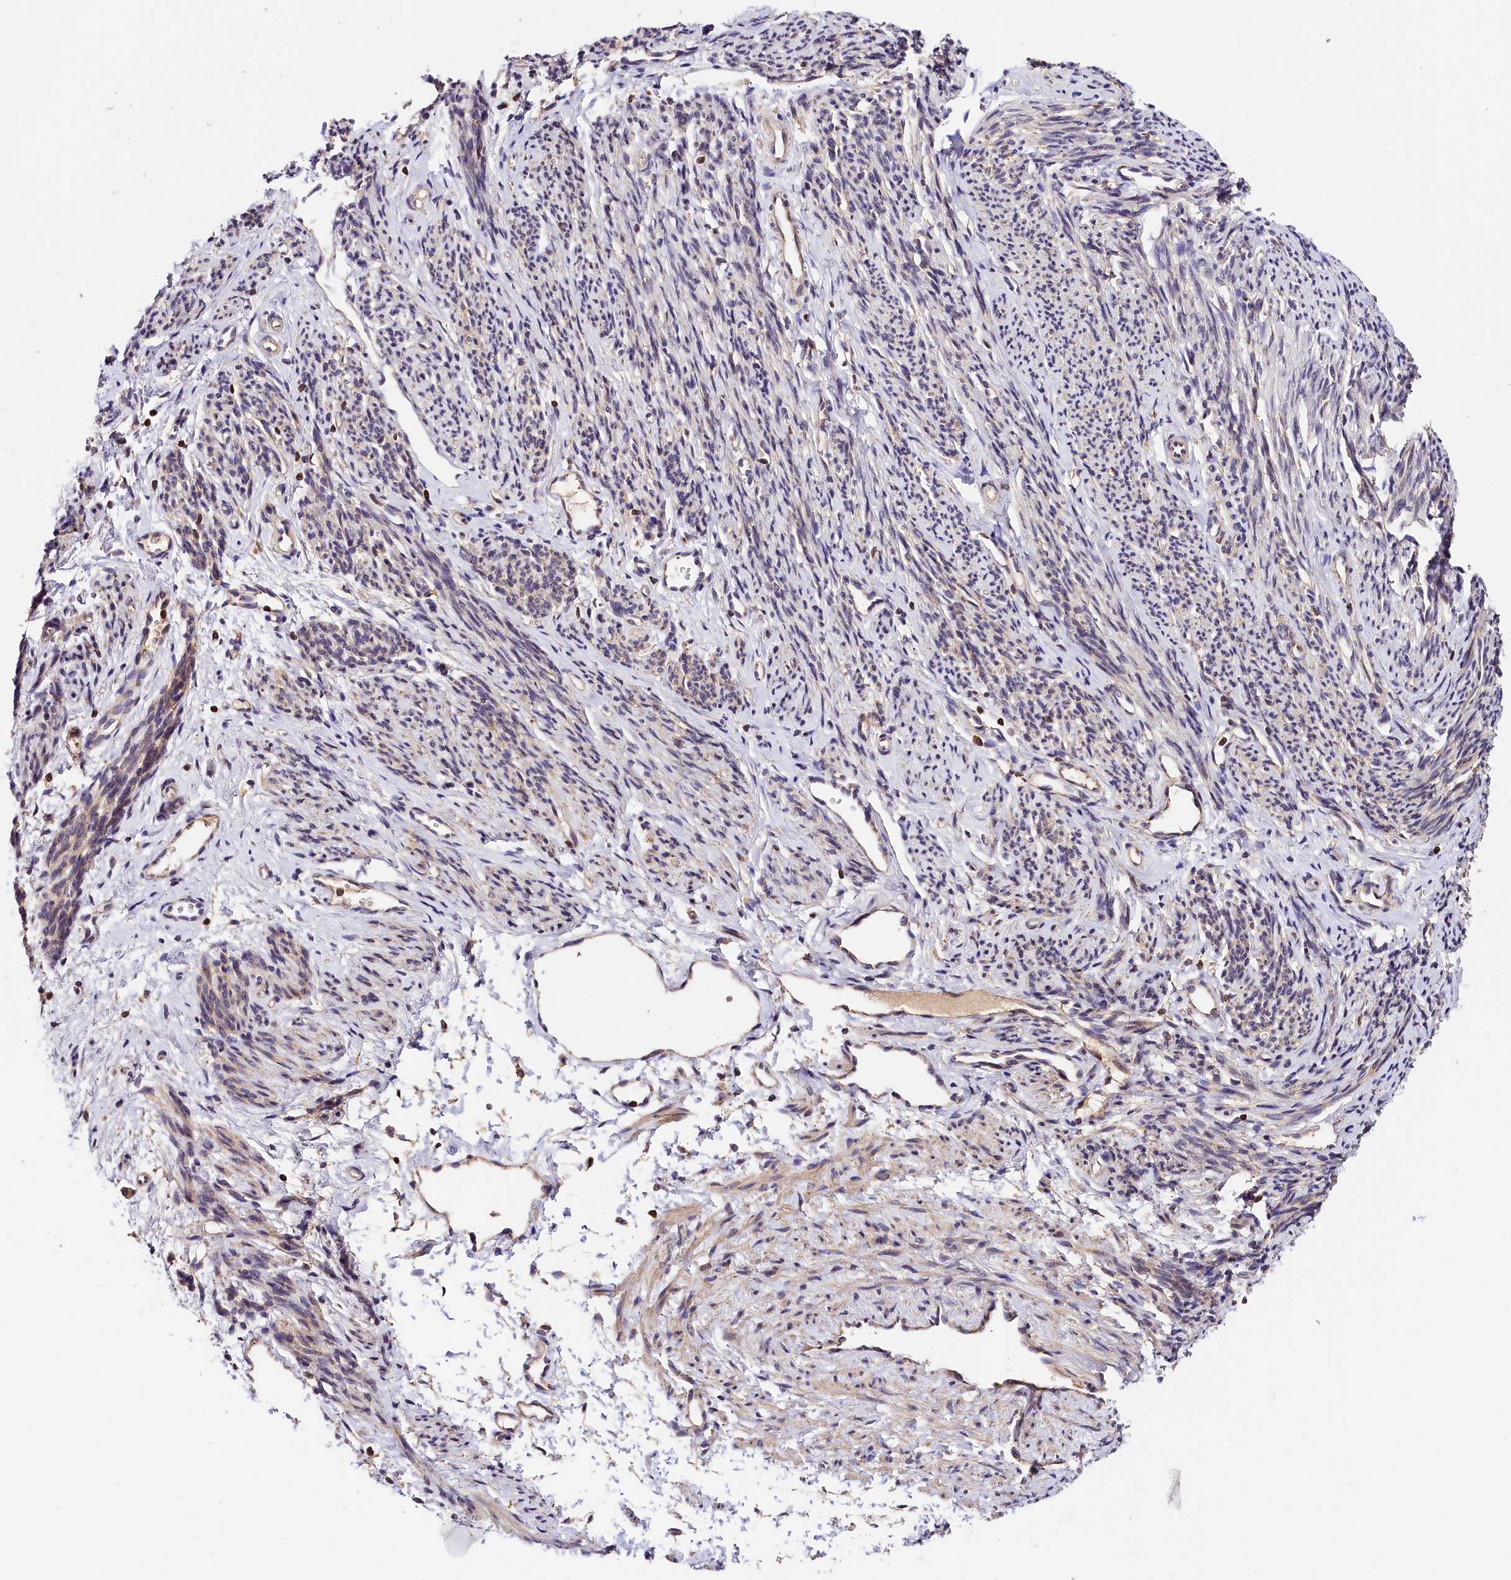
{"staining": {"intensity": "weak", "quantity": "25%-75%", "location": "cytoplasmic/membranous"}, "tissue": "smooth muscle", "cell_type": "Smooth muscle cells", "image_type": "normal", "snomed": [{"axis": "morphology", "description": "Normal tissue, NOS"}, {"axis": "topography", "description": "Smooth muscle"}, {"axis": "topography", "description": "Uterus"}], "caption": "The image demonstrates staining of normal smooth muscle, revealing weak cytoplasmic/membranous protein positivity (brown color) within smooth muscle cells.", "gene": "KPTN", "patient": {"sex": "female", "age": 59}}